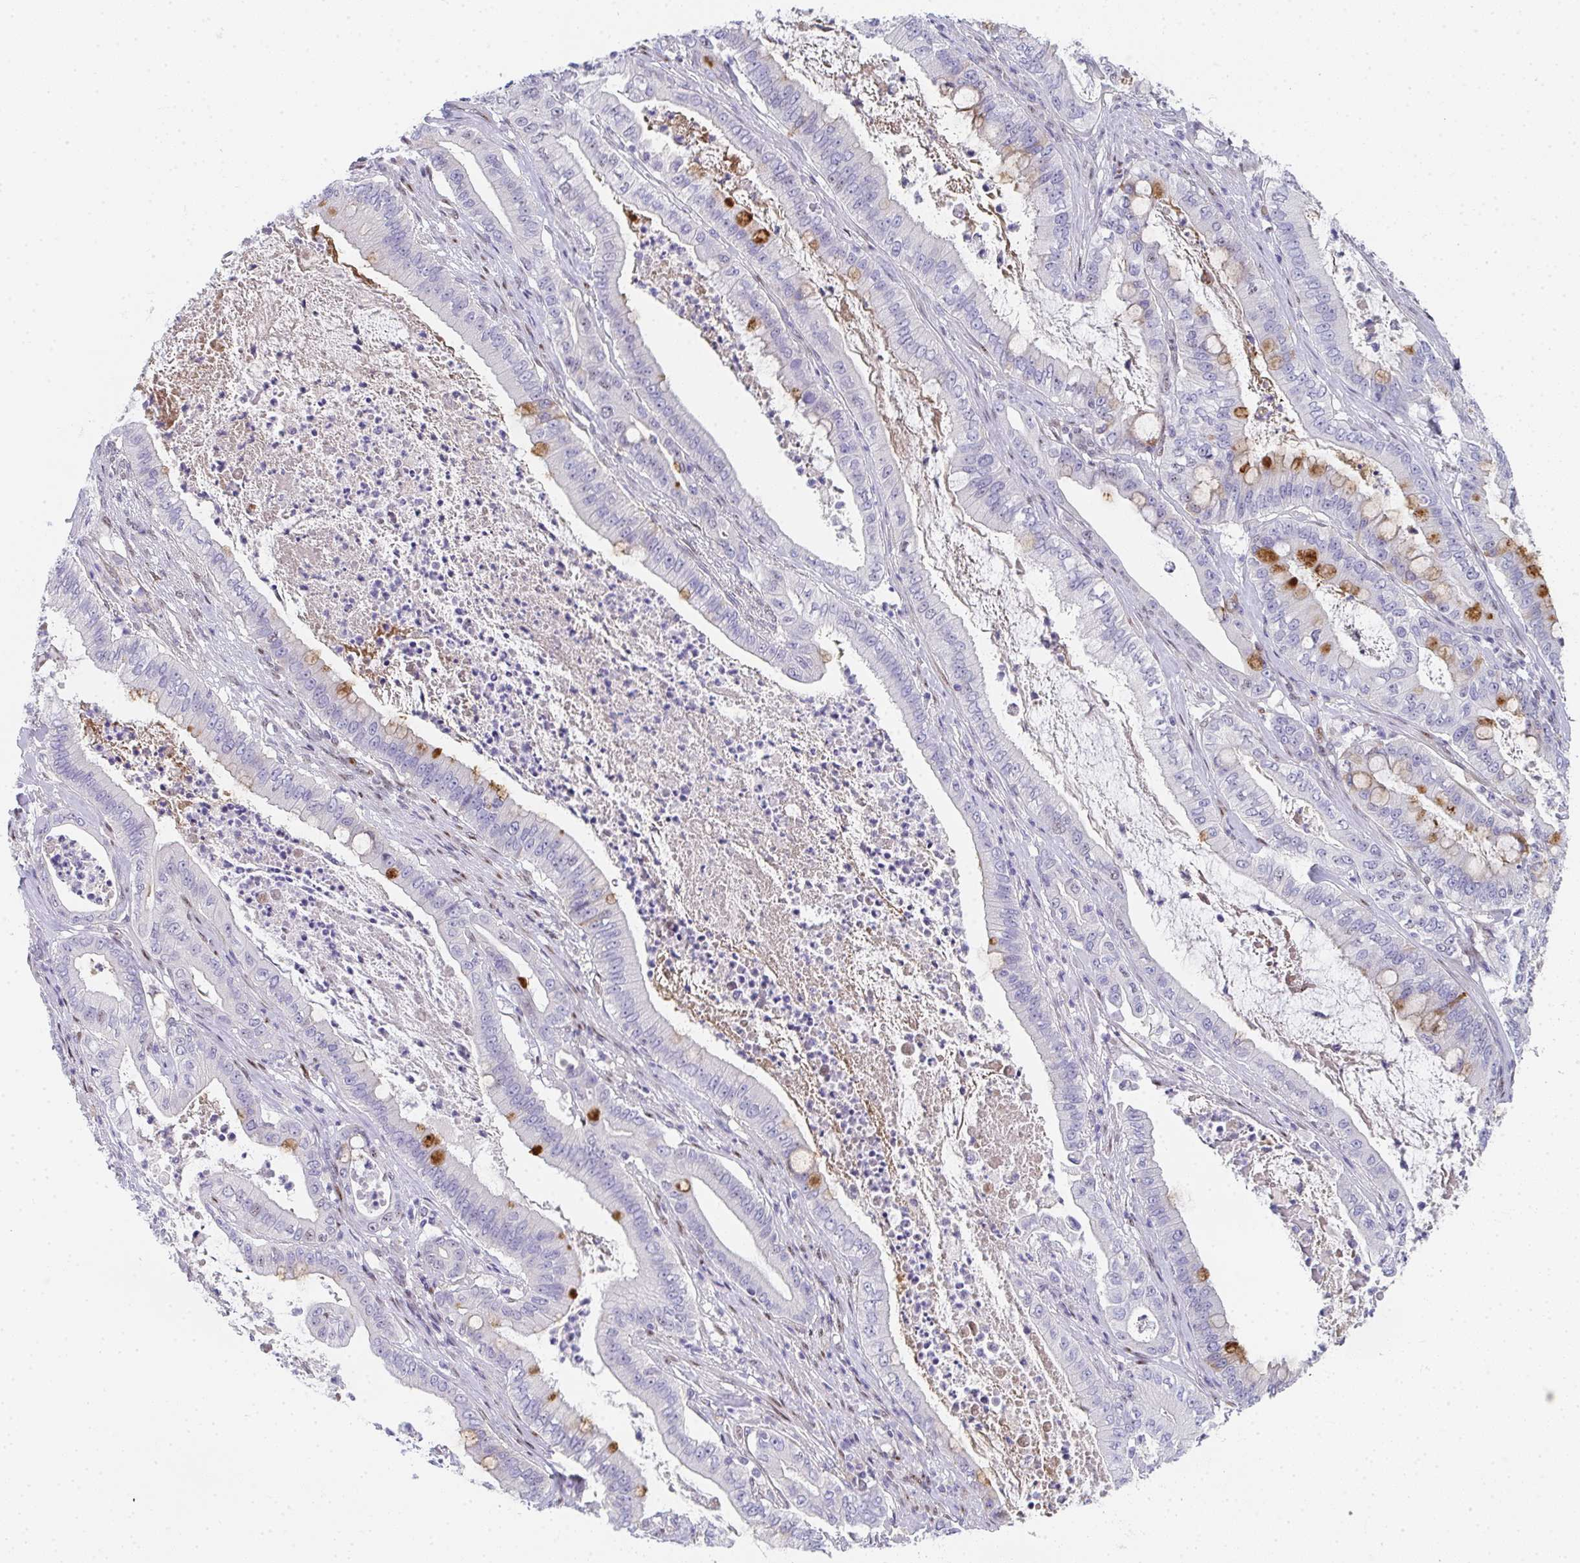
{"staining": {"intensity": "moderate", "quantity": "<25%", "location": "cytoplasmic/membranous"}, "tissue": "pancreatic cancer", "cell_type": "Tumor cells", "image_type": "cancer", "snomed": [{"axis": "morphology", "description": "Adenocarcinoma, NOS"}, {"axis": "topography", "description": "Pancreas"}], "caption": "The immunohistochemical stain shows moderate cytoplasmic/membranous staining in tumor cells of adenocarcinoma (pancreatic) tissue.", "gene": "ZIC3", "patient": {"sex": "male", "age": 71}}